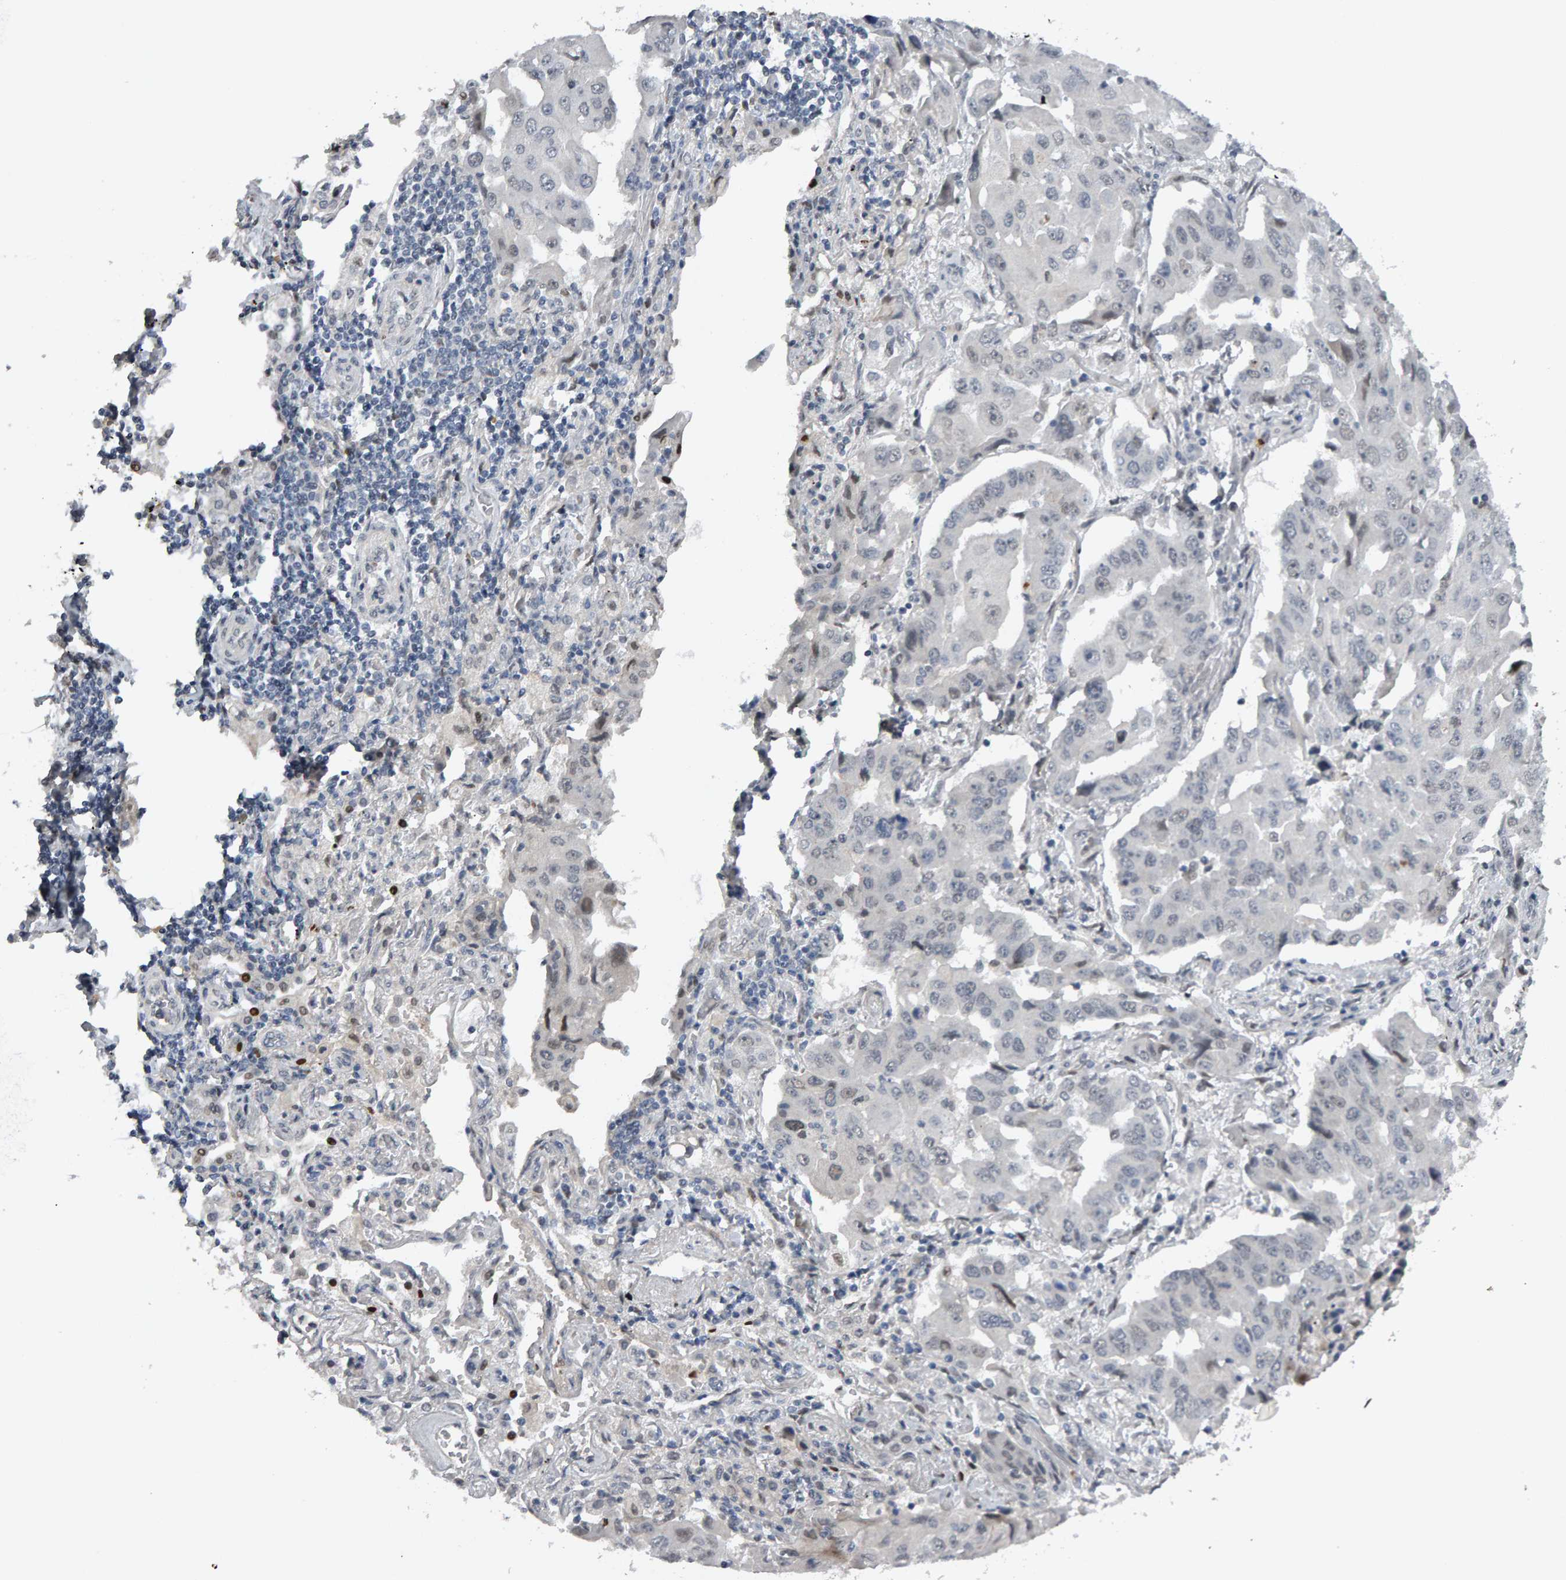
{"staining": {"intensity": "negative", "quantity": "none", "location": "none"}, "tissue": "lung cancer", "cell_type": "Tumor cells", "image_type": "cancer", "snomed": [{"axis": "morphology", "description": "Adenocarcinoma, NOS"}, {"axis": "topography", "description": "Lung"}], "caption": "Image shows no protein positivity in tumor cells of adenocarcinoma (lung) tissue.", "gene": "IPO8", "patient": {"sex": "female", "age": 65}}